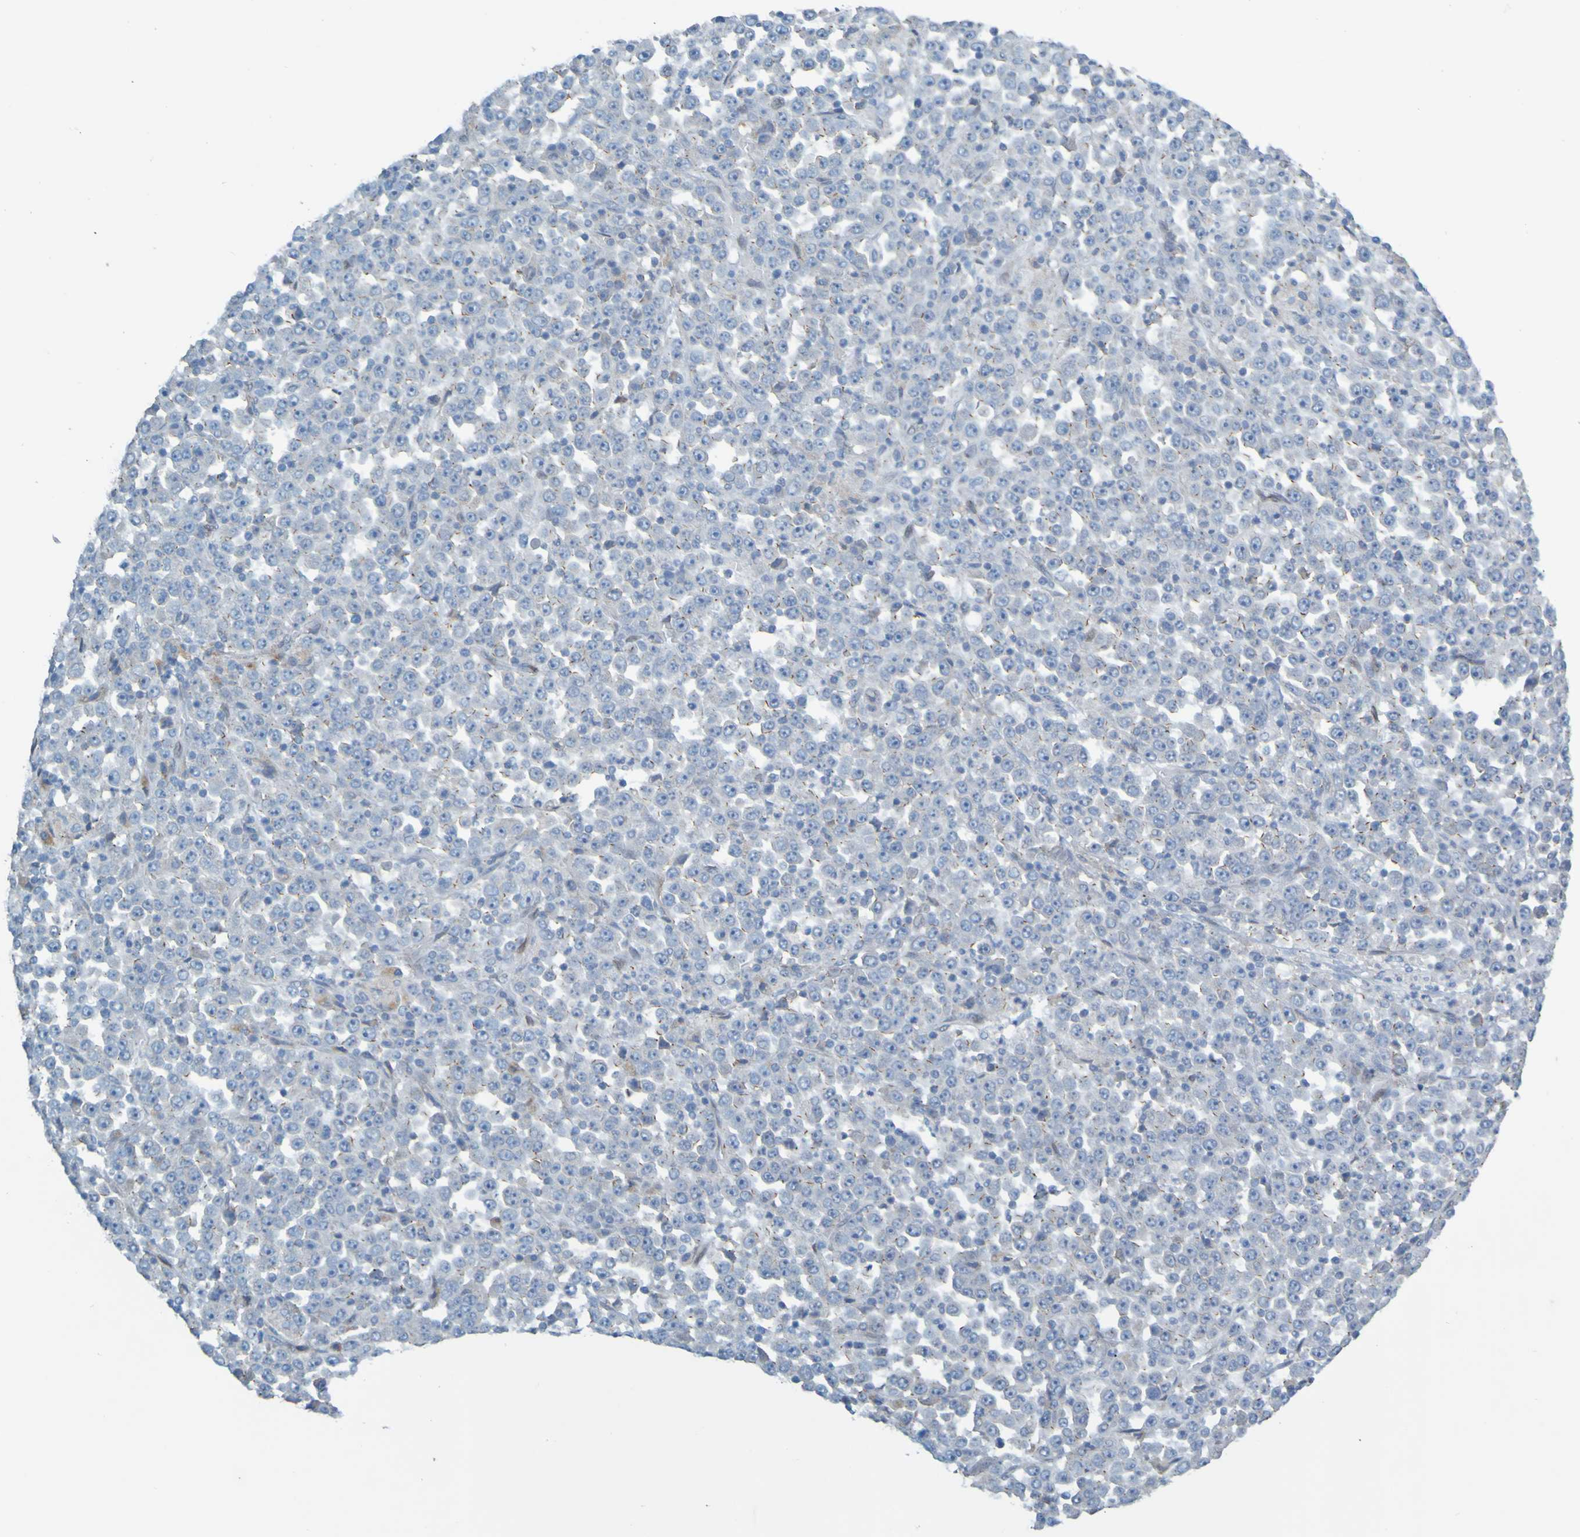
{"staining": {"intensity": "negative", "quantity": "none", "location": "none"}, "tissue": "stomach cancer", "cell_type": "Tumor cells", "image_type": "cancer", "snomed": [{"axis": "morphology", "description": "Normal tissue, NOS"}, {"axis": "morphology", "description": "Adenocarcinoma, NOS"}, {"axis": "topography", "description": "Stomach, upper"}, {"axis": "topography", "description": "Stomach"}], "caption": "Protein analysis of stomach cancer (adenocarcinoma) exhibits no significant staining in tumor cells.", "gene": "MAG", "patient": {"sex": "male", "age": 59}}